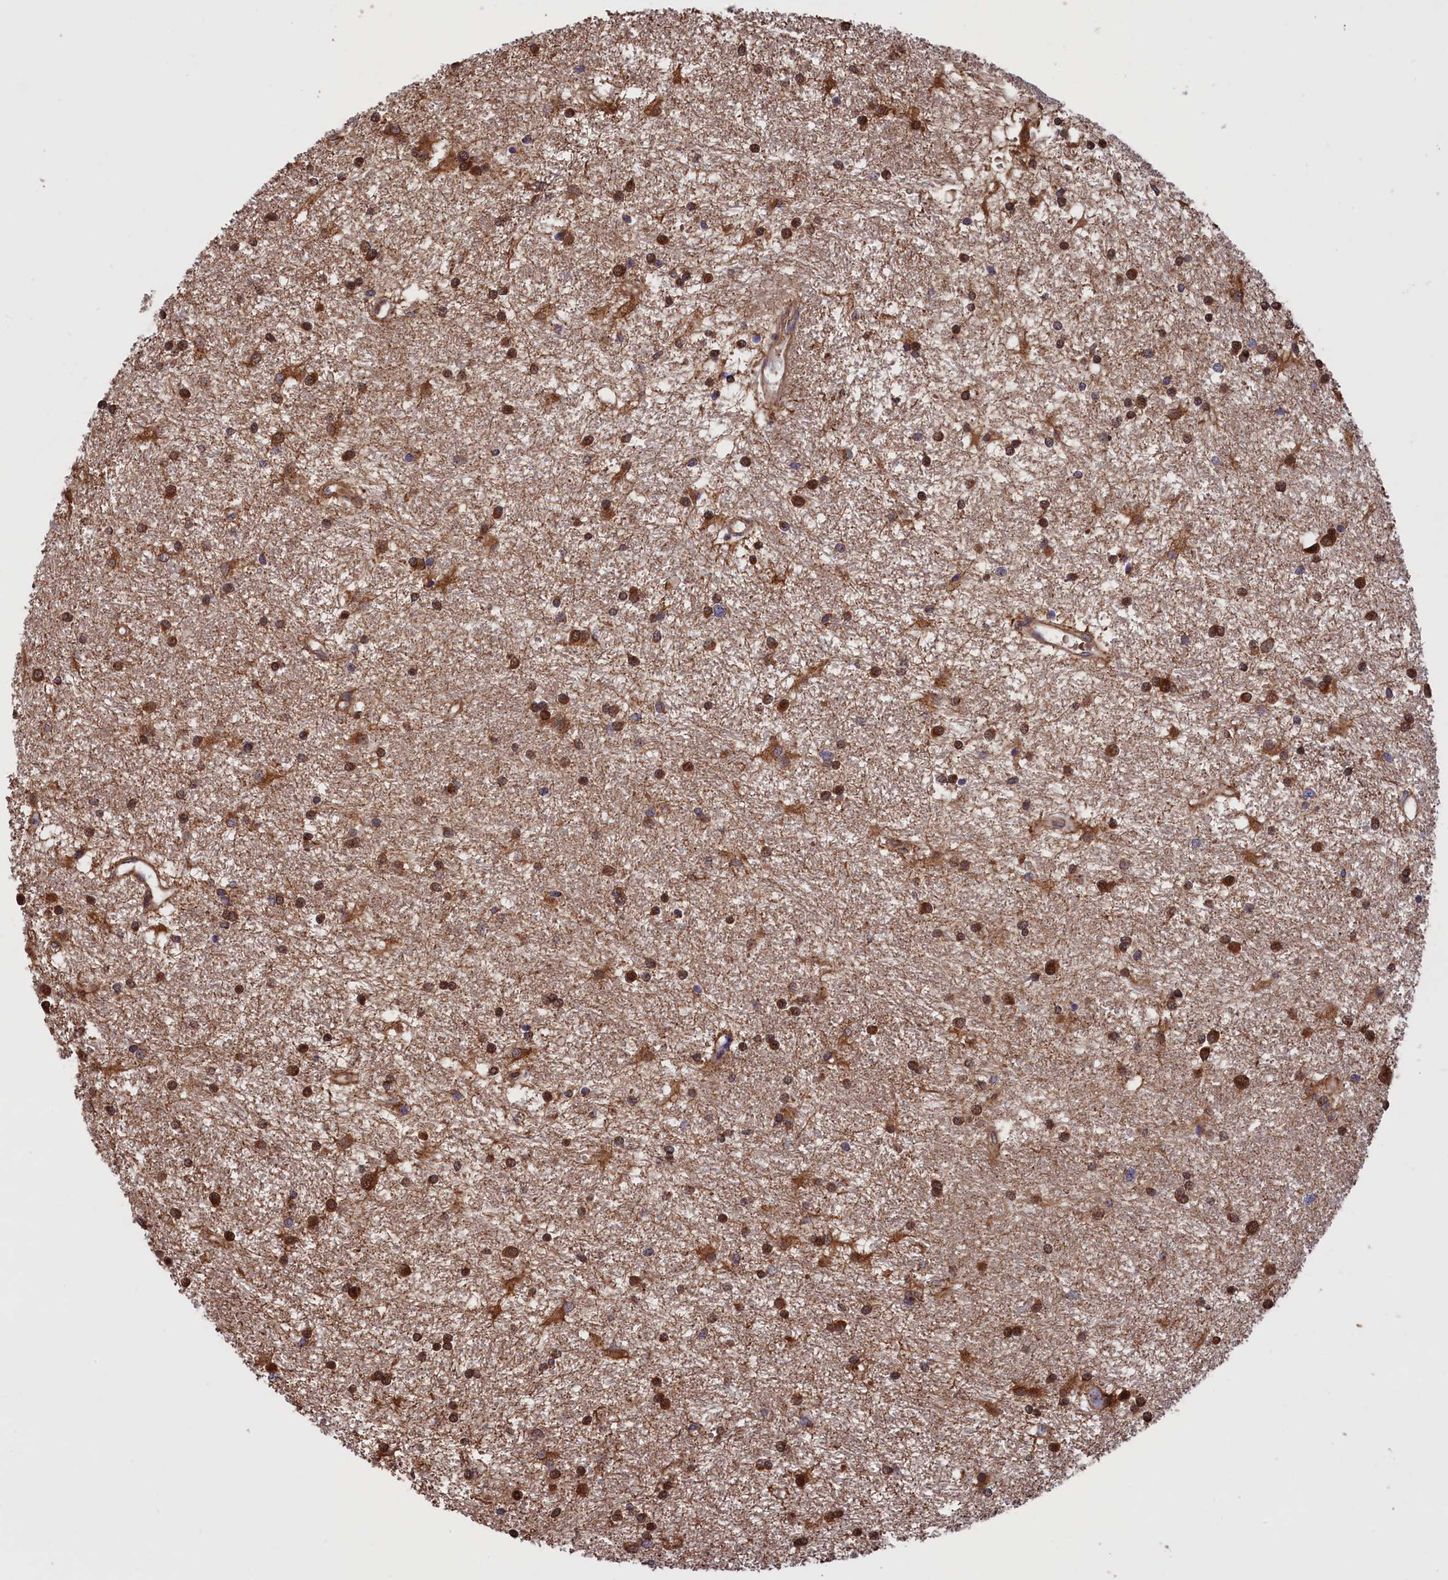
{"staining": {"intensity": "moderate", "quantity": ">75%", "location": "cytoplasmic/membranous"}, "tissue": "glioma", "cell_type": "Tumor cells", "image_type": "cancer", "snomed": [{"axis": "morphology", "description": "Glioma, malignant, High grade"}, {"axis": "topography", "description": "Brain"}], "caption": "Tumor cells display medium levels of moderate cytoplasmic/membranous expression in about >75% of cells in human glioma.", "gene": "PLA2G4C", "patient": {"sex": "male", "age": 77}}